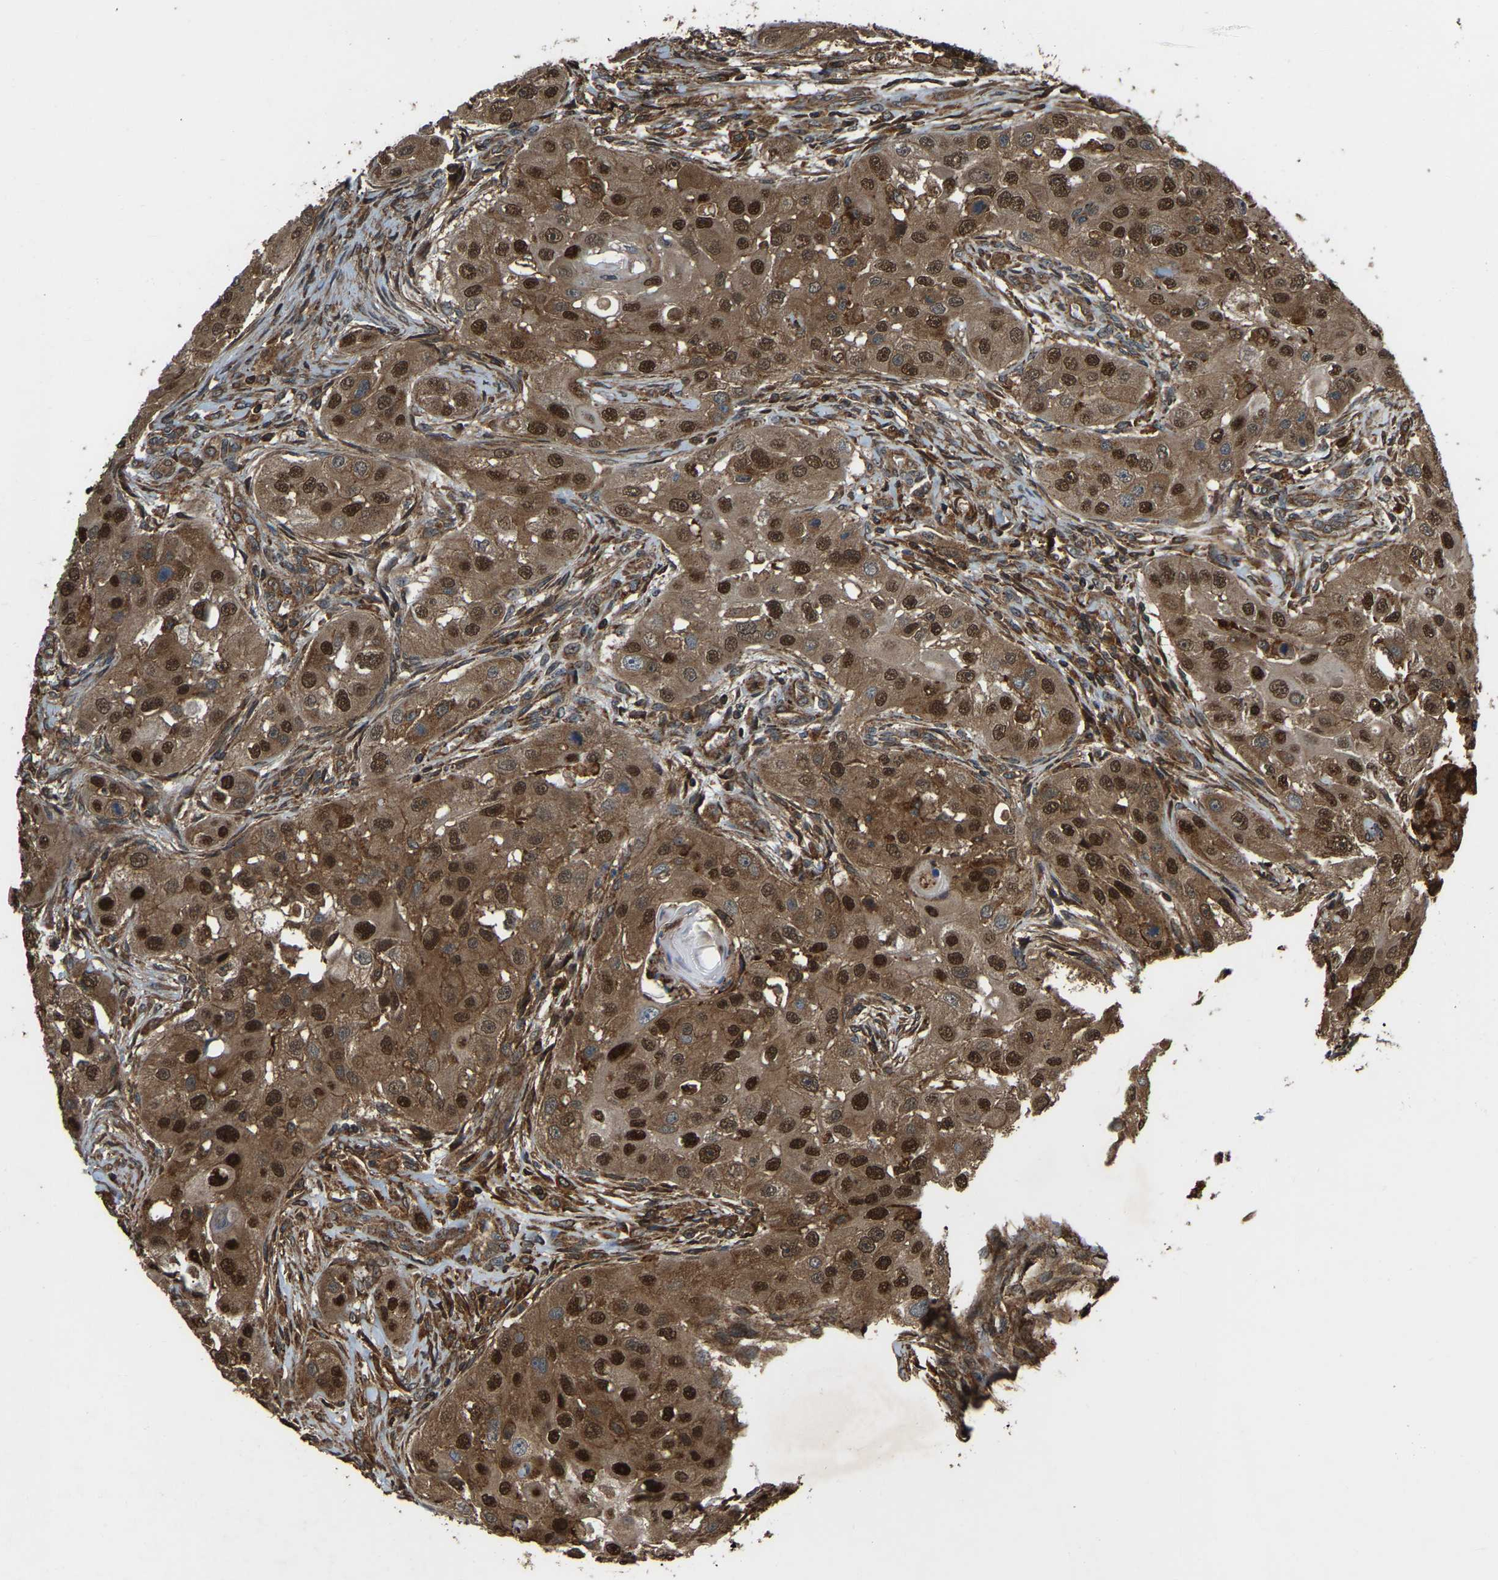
{"staining": {"intensity": "strong", "quantity": ">75%", "location": "cytoplasmic/membranous,nuclear"}, "tissue": "head and neck cancer", "cell_type": "Tumor cells", "image_type": "cancer", "snomed": [{"axis": "morphology", "description": "Normal tissue, NOS"}, {"axis": "morphology", "description": "Squamous cell carcinoma, NOS"}, {"axis": "topography", "description": "Skeletal muscle"}, {"axis": "topography", "description": "Head-Neck"}], "caption": "Tumor cells show high levels of strong cytoplasmic/membranous and nuclear positivity in approximately >75% of cells in squamous cell carcinoma (head and neck). (DAB = brown stain, brightfield microscopy at high magnification).", "gene": "SAMD9L", "patient": {"sex": "male", "age": 51}}